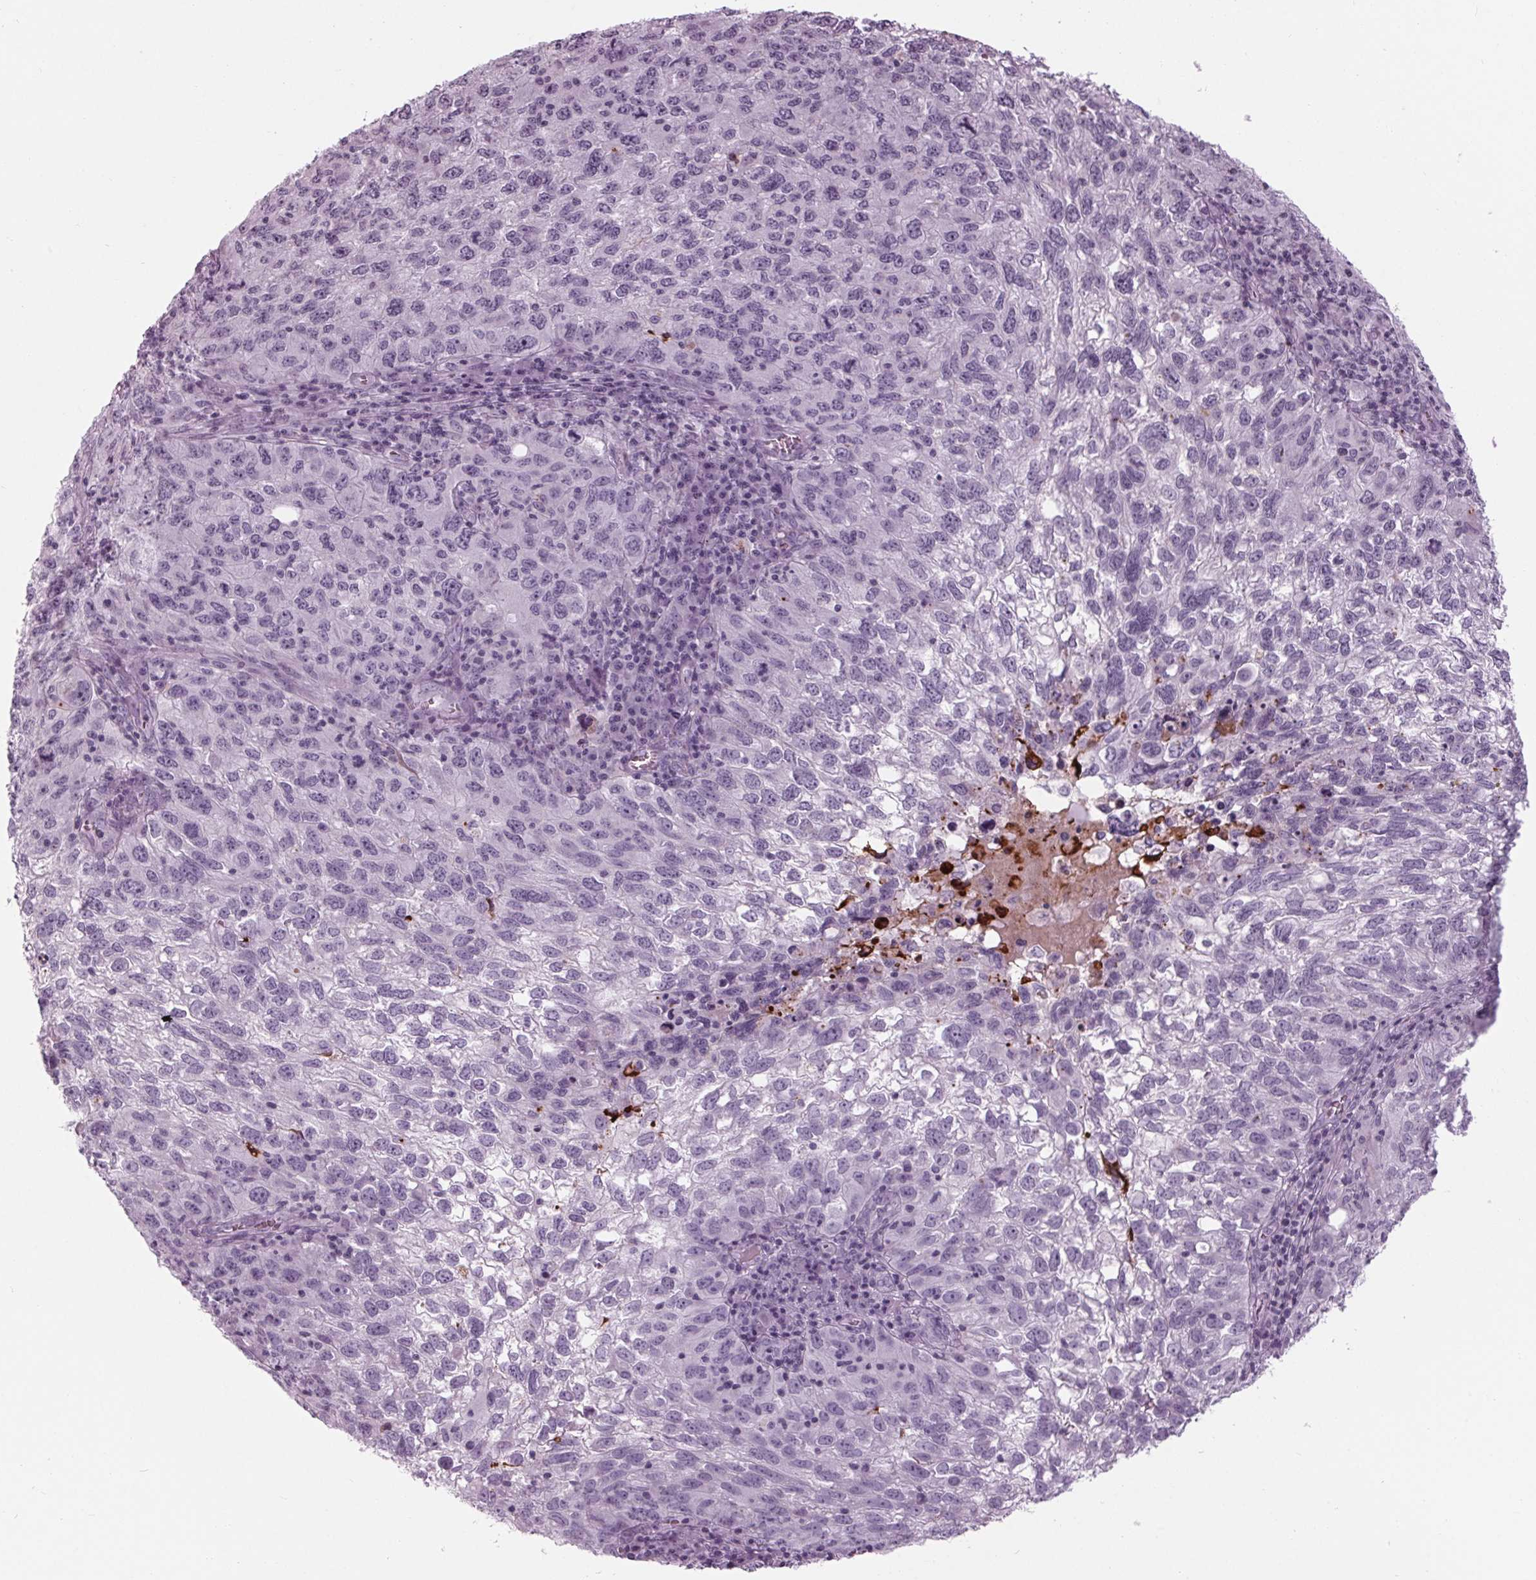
{"staining": {"intensity": "negative", "quantity": "none", "location": "none"}, "tissue": "cervical cancer", "cell_type": "Tumor cells", "image_type": "cancer", "snomed": [{"axis": "morphology", "description": "Squamous cell carcinoma, NOS"}, {"axis": "topography", "description": "Cervix"}], "caption": "Immunohistochemistry (IHC) micrograph of neoplastic tissue: cervical cancer stained with DAB exhibits no significant protein staining in tumor cells.", "gene": "CYP3A43", "patient": {"sex": "female", "age": 55}}